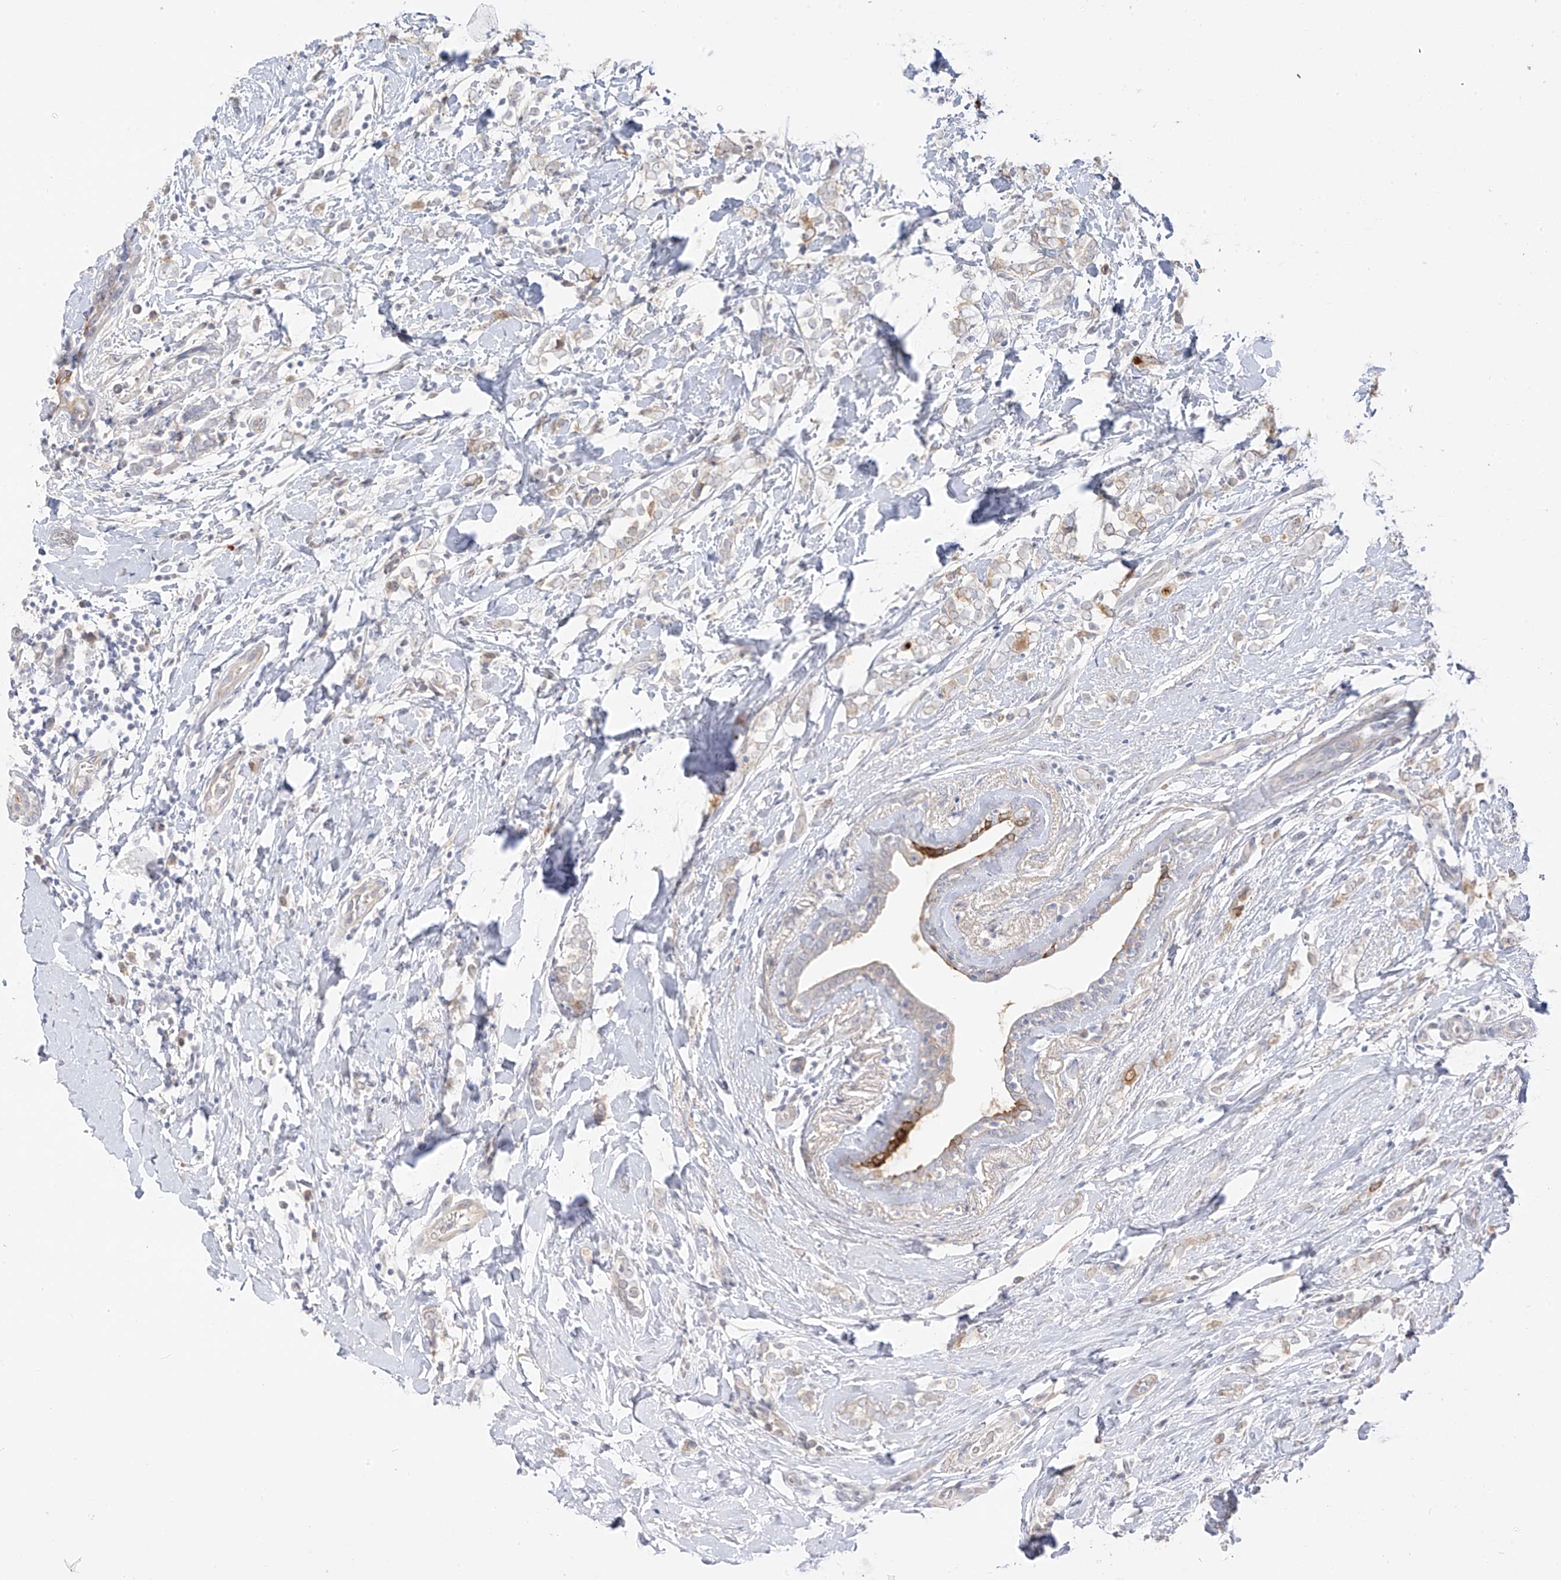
{"staining": {"intensity": "moderate", "quantity": "<25%", "location": "cytoplasmic/membranous"}, "tissue": "breast cancer", "cell_type": "Tumor cells", "image_type": "cancer", "snomed": [{"axis": "morphology", "description": "Normal tissue, NOS"}, {"axis": "morphology", "description": "Lobular carcinoma"}, {"axis": "topography", "description": "Breast"}], "caption": "Protein expression analysis of human breast cancer (lobular carcinoma) reveals moderate cytoplasmic/membranous staining in about <25% of tumor cells. The staining was performed using DAB (3,3'-diaminobenzidine), with brown indicating positive protein expression. Nuclei are stained blue with hematoxylin.", "gene": "DCDC2", "patient": {"sex": "female", "age": 47}}